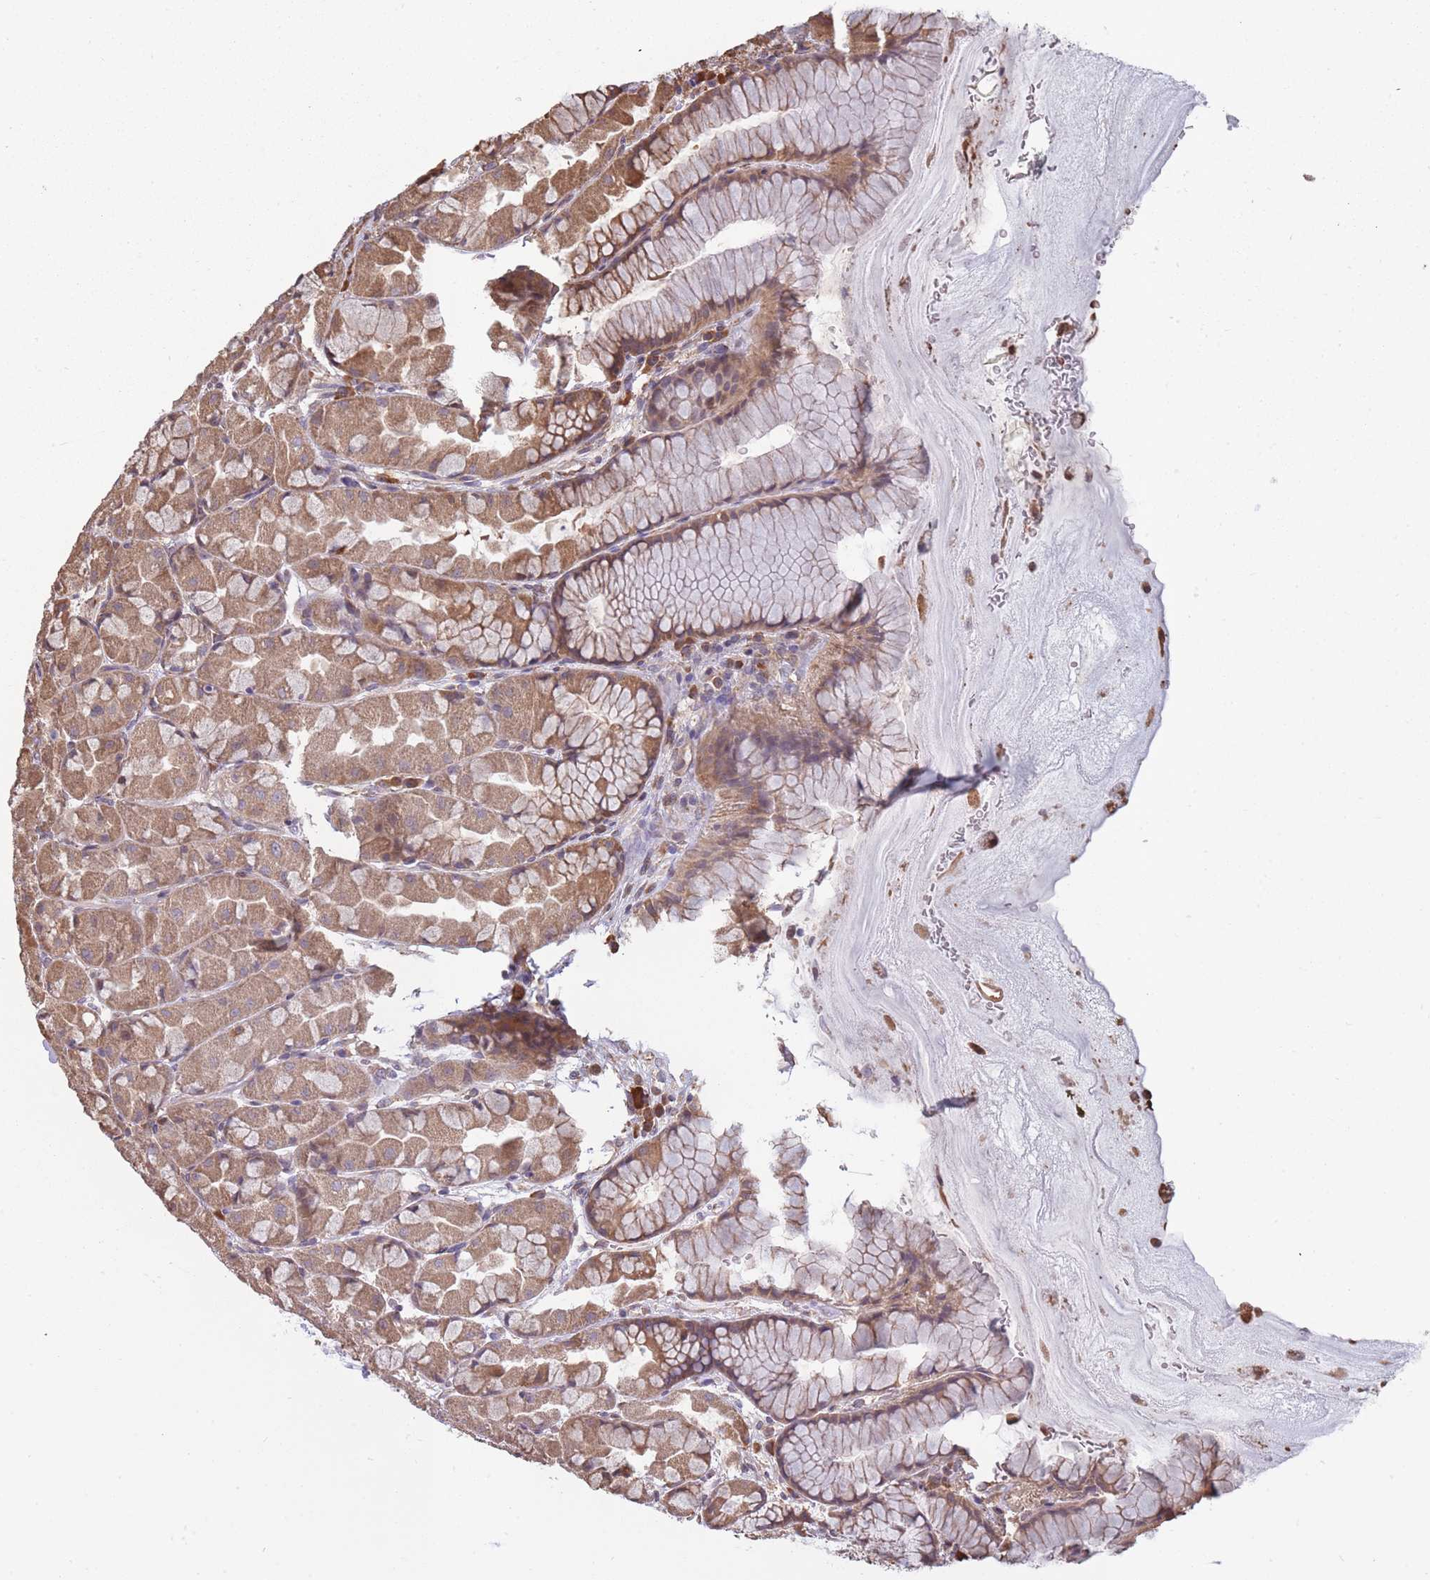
{"staining": {"intensity": "moderate", "quantity": ">75%", "location": "cytoplasmic/membranous"}, "tissue": "stomach", "cell_type": "Glandular cells", "image_type": "normal", "snomed": [{"axis": "morphology", "description": "Normal tissue, NOS"}, {"axis": "topography", "description": "Stomach"}], "caption": "A medium amount of moderate cytoplasmic/membranous staining is appreciated in approximately >75% of glandular cells in unremarkable stomach.", "gene": "ARL13B", "patient": {"sex": "male", "age": 57}}